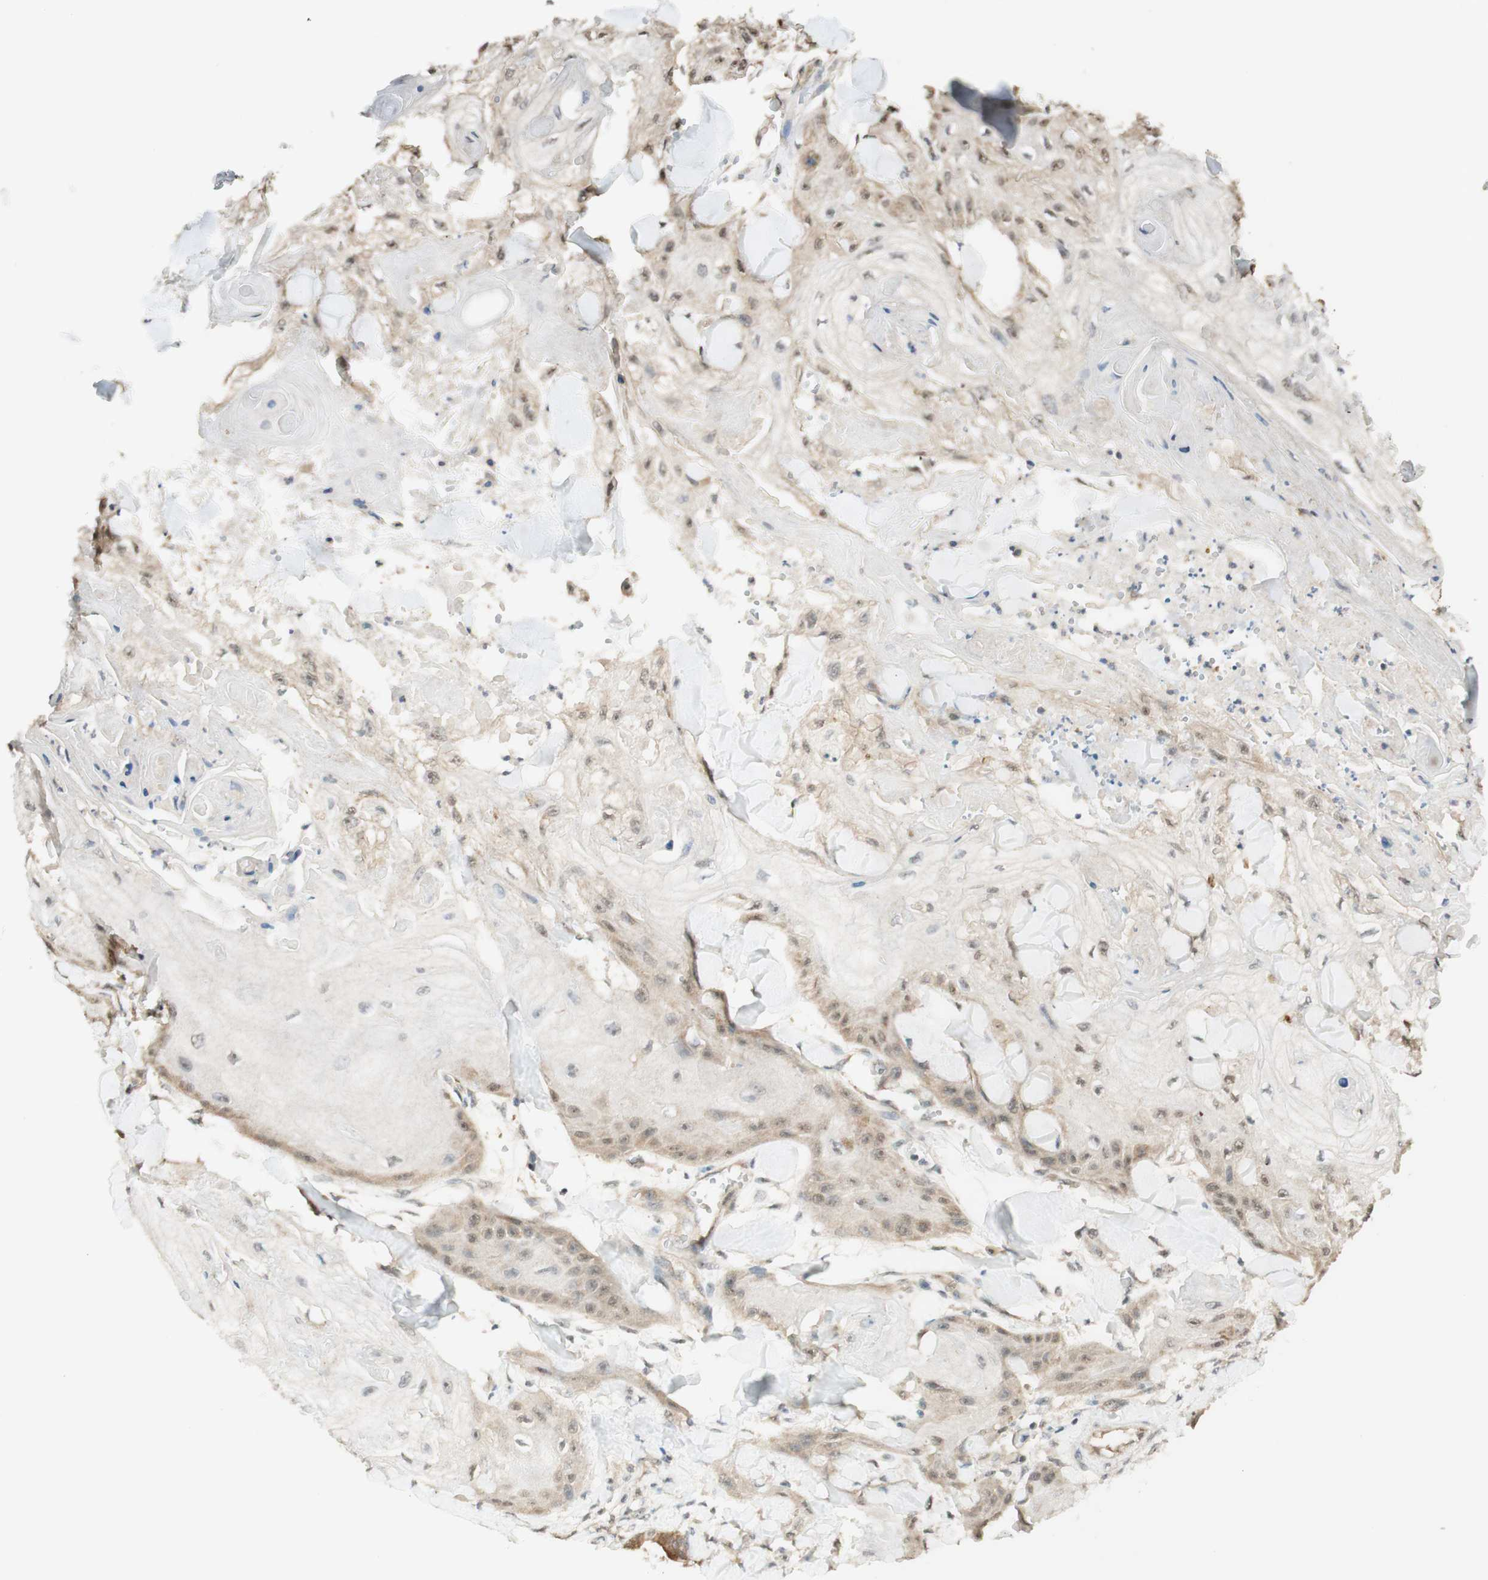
{"staining": {"intensity": "weak", "quantity": "25%-75%", "location": "cytoplasmic/membranous,nuclear"}, "tissue": "skin cancer", "cell_type": "Tumor cells", "image_type": "cancer", "snomed": [{"axis": "morphology", "description": "Squamous cell carcinoma, NOS"}, {"axis": "topography", "description": "Skin"}], "caption": "A photomicrograph showing weak cytoplasmic/membranous and nuclear positivity in approximately 25%-75% of tumor cells in squamous cell carcinoma (skin), as visualized by brown immunohistochemical staining.", "gene": "SPINT2", "patient": {"sex": "male", "age": 74}}